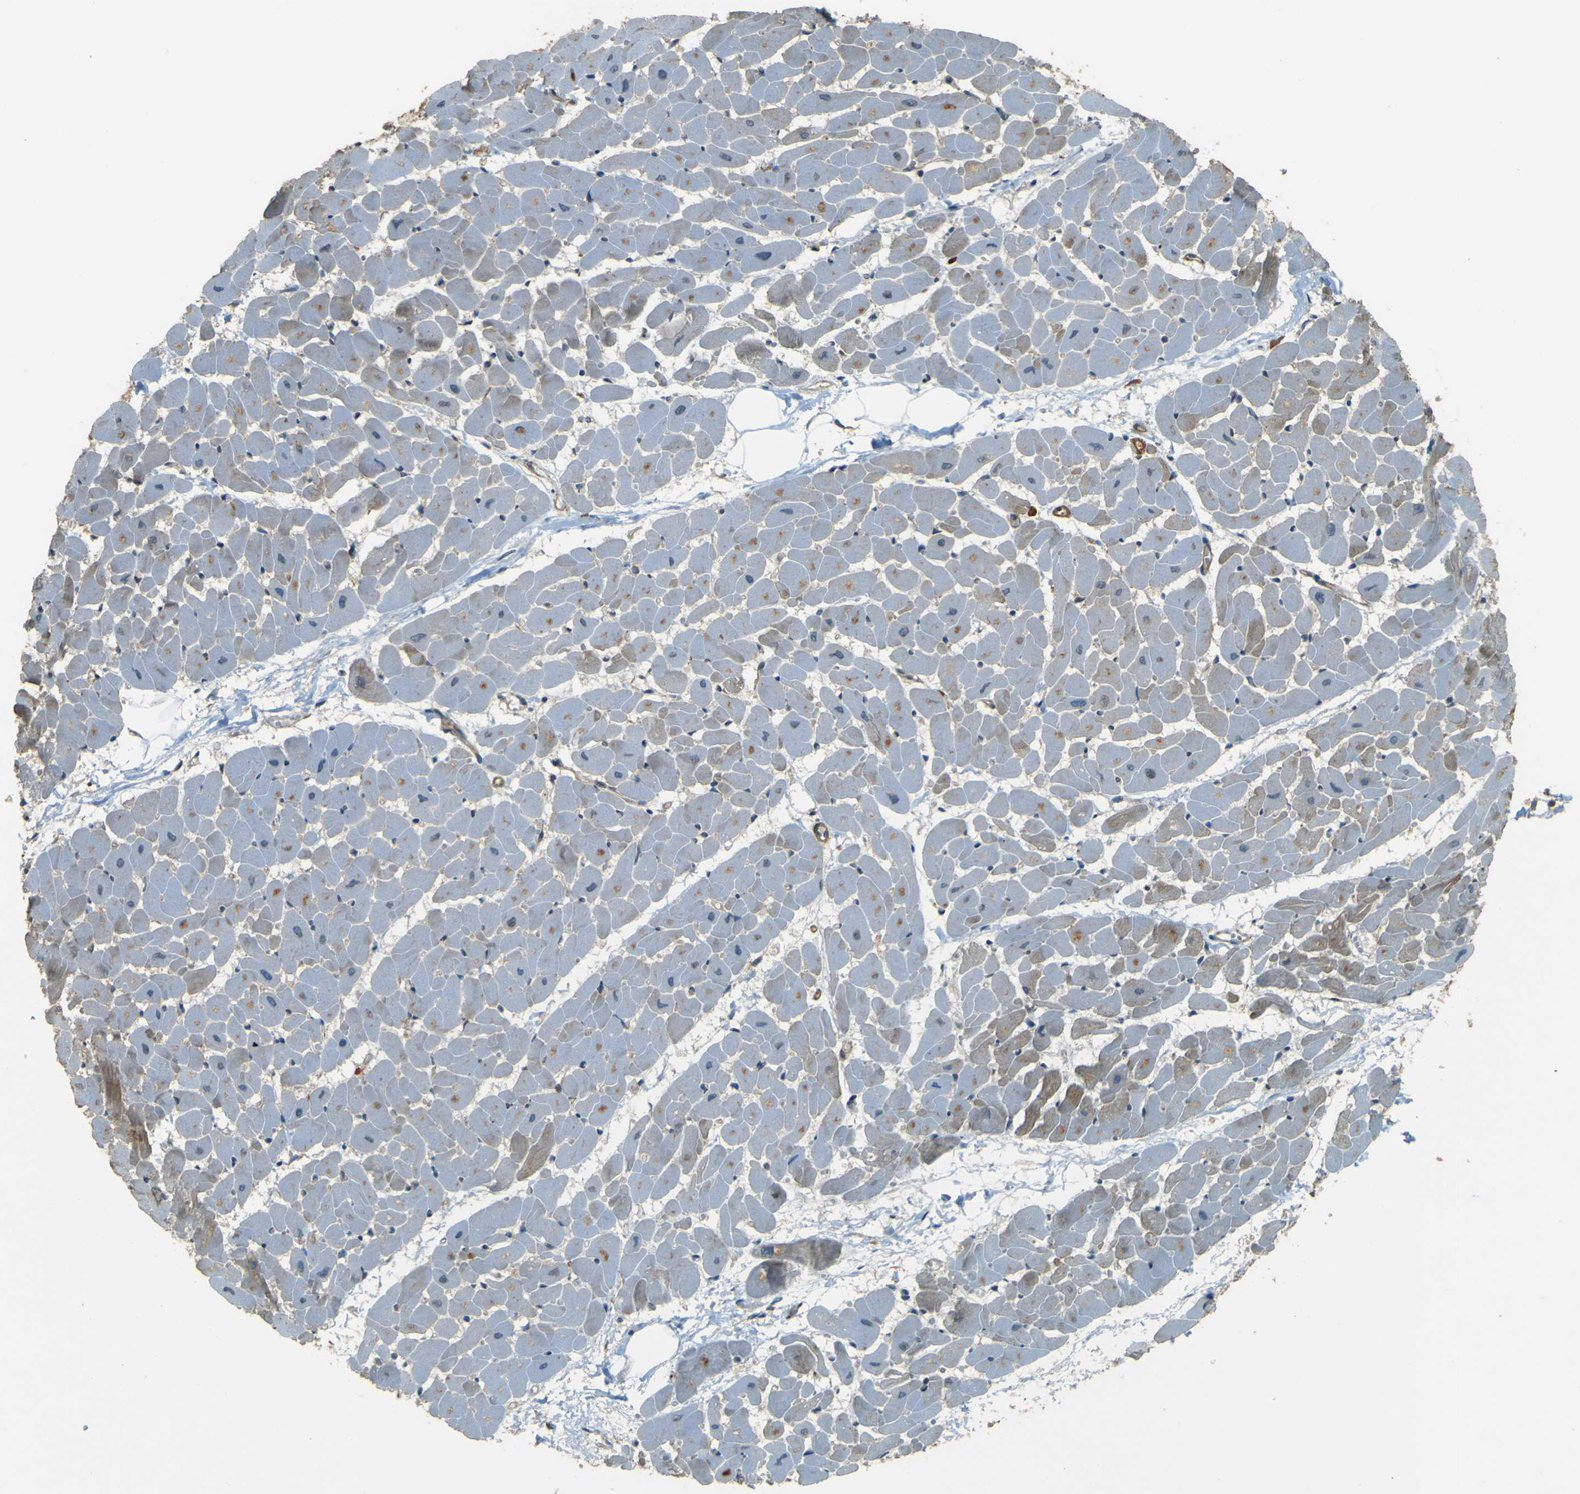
{"staining": {"intensity": "weak", "quantity": "25%-75%", "location": "cytoplasmic/membranous"}, "tissue": "heart muscle", "cell_type": "Cardiomyocytes", "image_type": "normal", "snomed": [{"axis": "morphology", "description": "Normal tissue, NOS"}, {"axis": "topography", "description": "Heart"}], "caption": "Cardiomyocytes exhibit low levels of weak cytoplasmic/membranous expression in about 25%-75% of cells in benign human heart muscle. (brown staining indicates protein expression, while blue staining denotes nuclei).", "gene": "NEXN", "patient": {"sex": "female", "age": 19}}